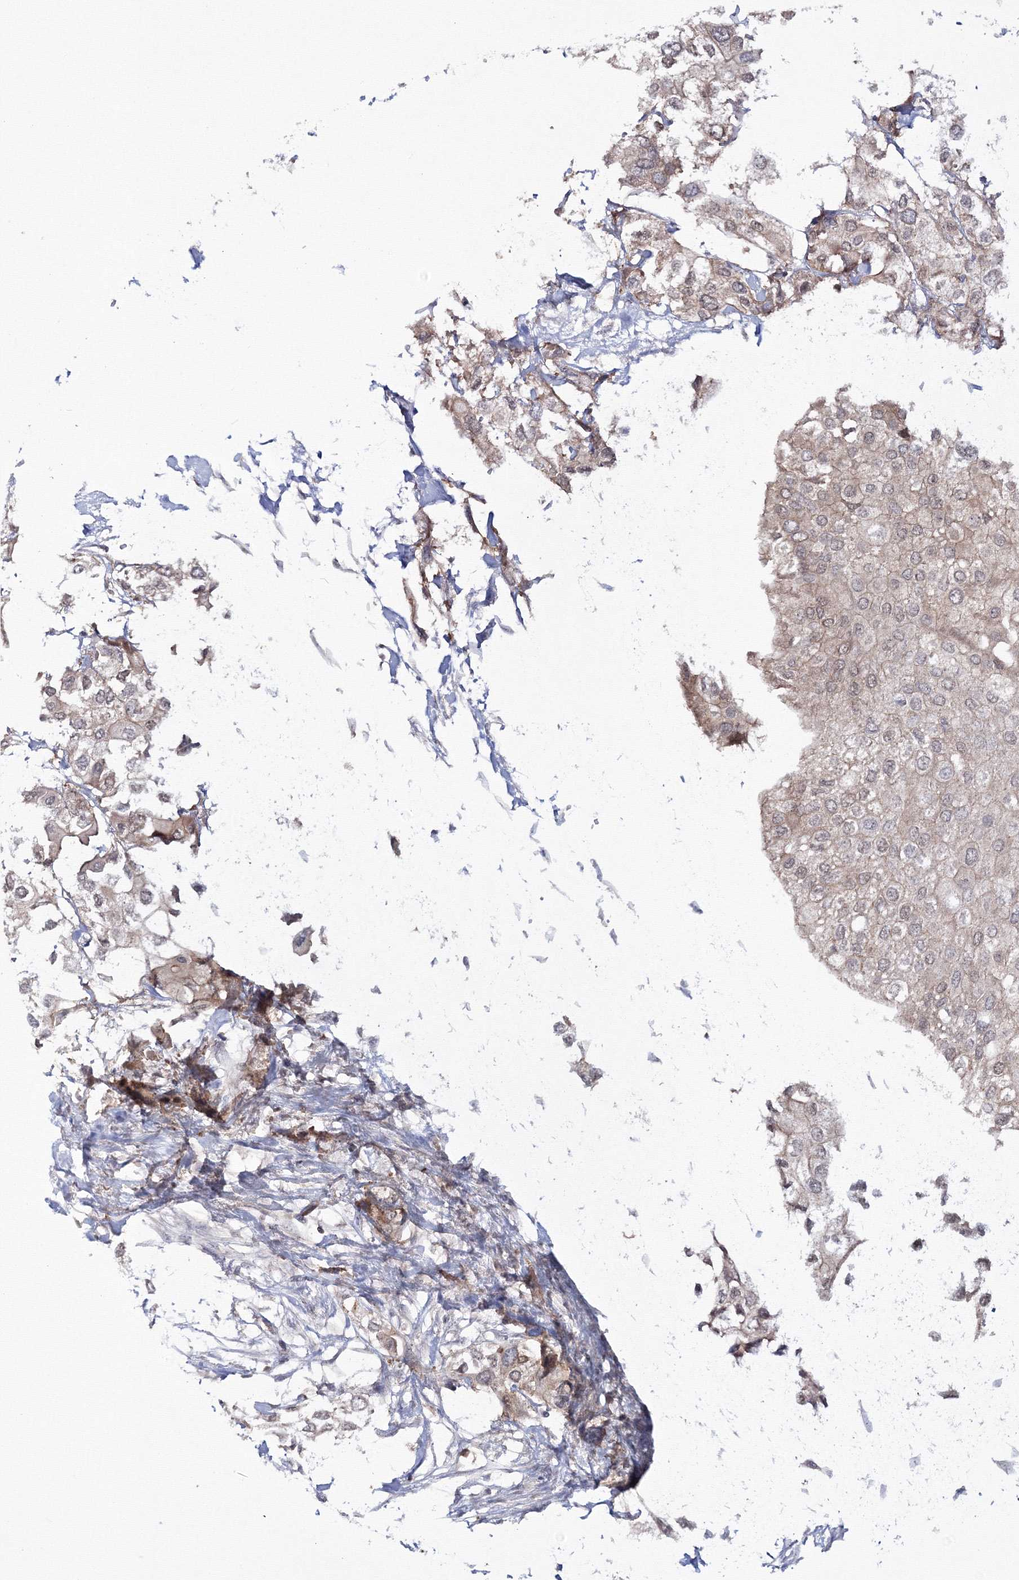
{"staining": {"intensity": "weak", "quantity": "<25%", "location": "cytoplasmic/membranous"}, "tissue": "urothelial cancer", "cell_type": "Tumor cells", "image_type": "cancer", "snomed": [{"axis": "morphology", "description": "Urothelial carcinoma, High grade"}, {"axis": "topography", "description": "Urinary bladder"}], "caption": "Urothelial cancer was stained to show a protein in brown. There is no significant positivity in tumor cells.", "gene": "ZFAND6", "patient": {"sex": "male", "age": 64}}